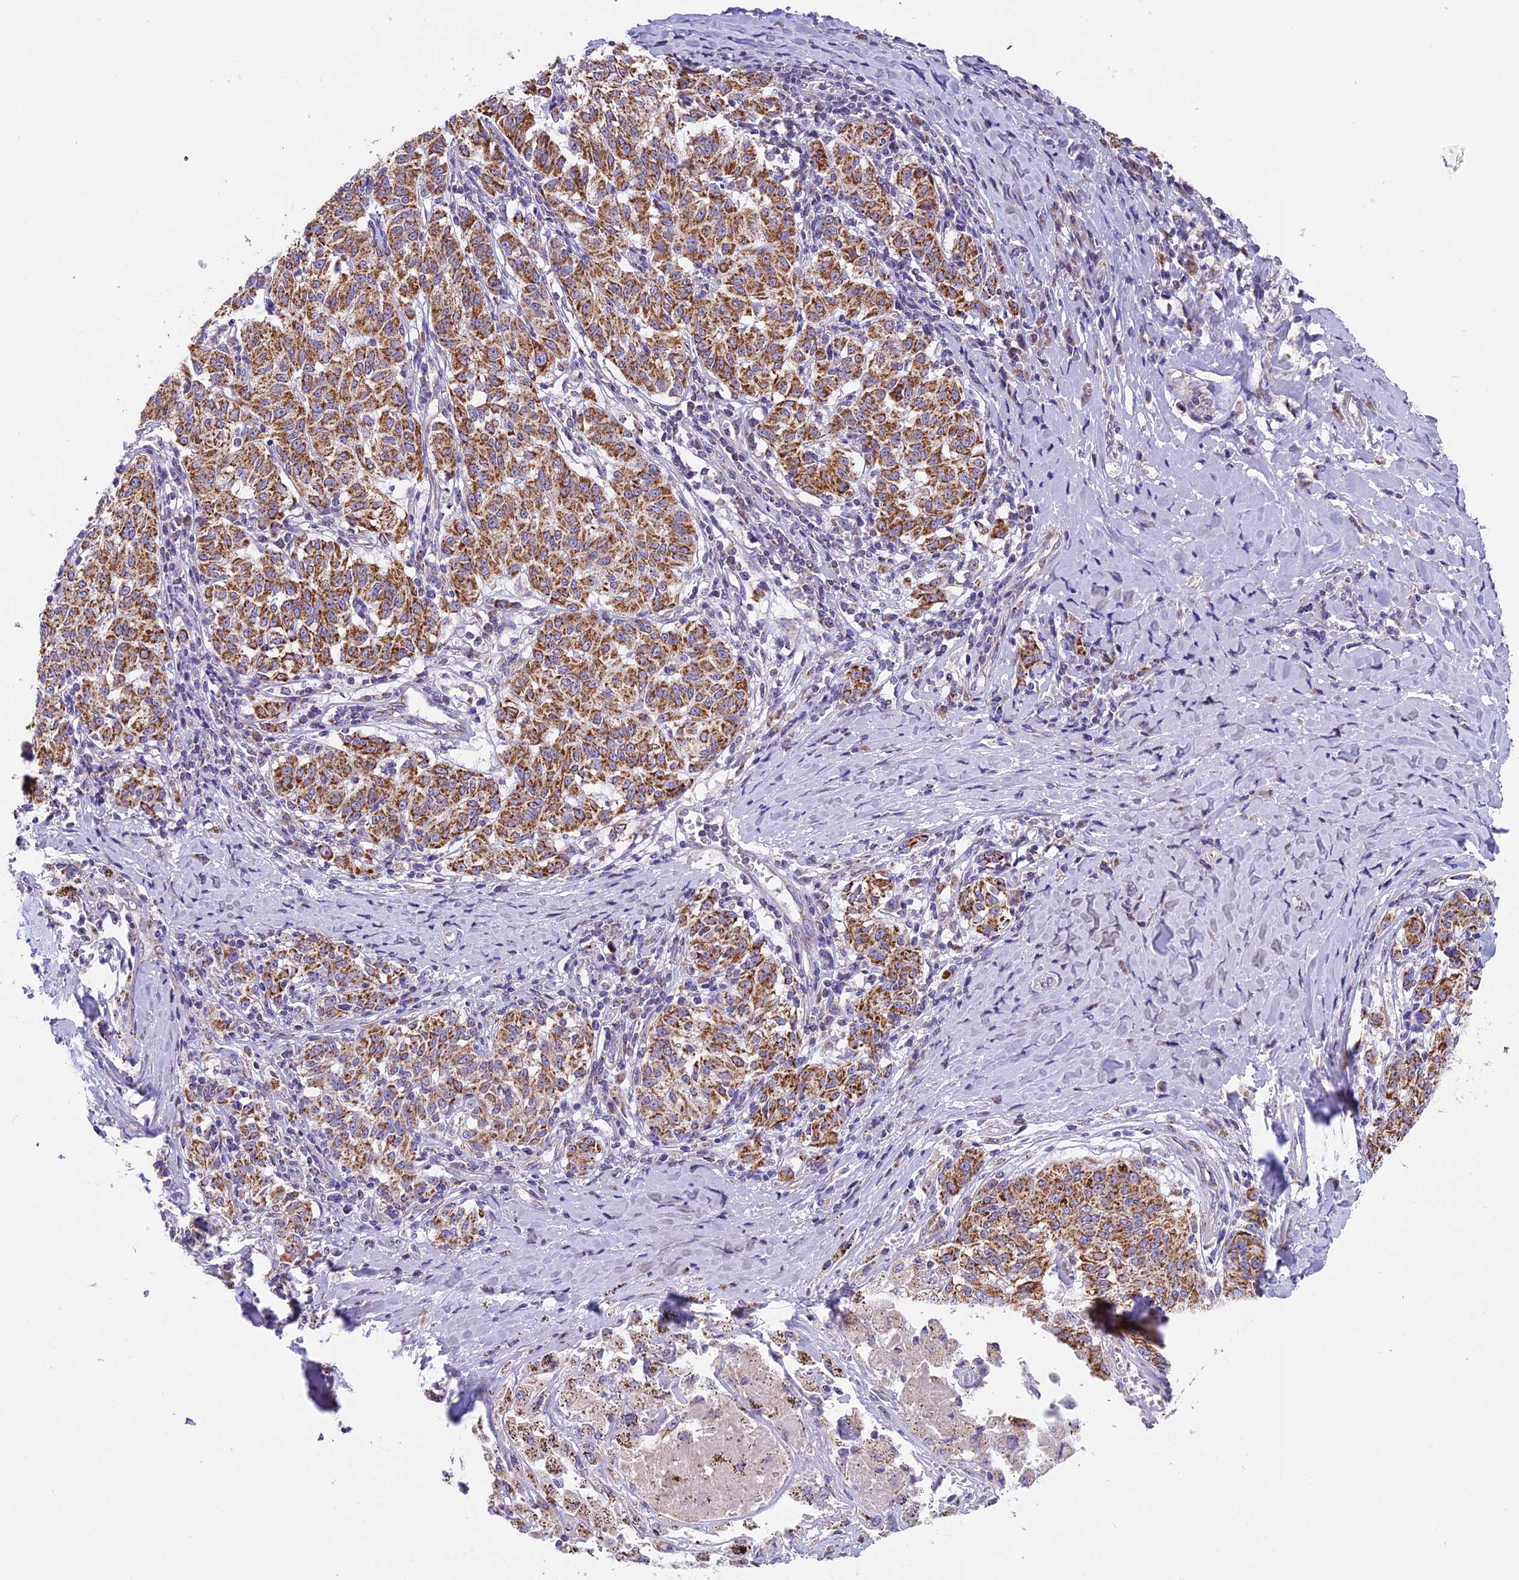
{"staining": {"intensity": "moderate", "quantity": ">75%", "location": "cytoplasmic/membranous"}, "tissue": "melanoma", "cell_type": "Tumor cells", "image_type": "cancer", "snomed": [{"axis": "morphology", "description": "Malignant melanoma, NOS"}, {"axis": "topography", "description": "Skin"}], "caption": "This micrograph displays melanoma stained with IHC to label a protein in brown. The cytoplasmic/membranous of tumor cells show moderate positivity for the protein. Nuclei are counter-stained blue.", "gene": "MGME1", "patient": {"sex": "female", "age": 72}}